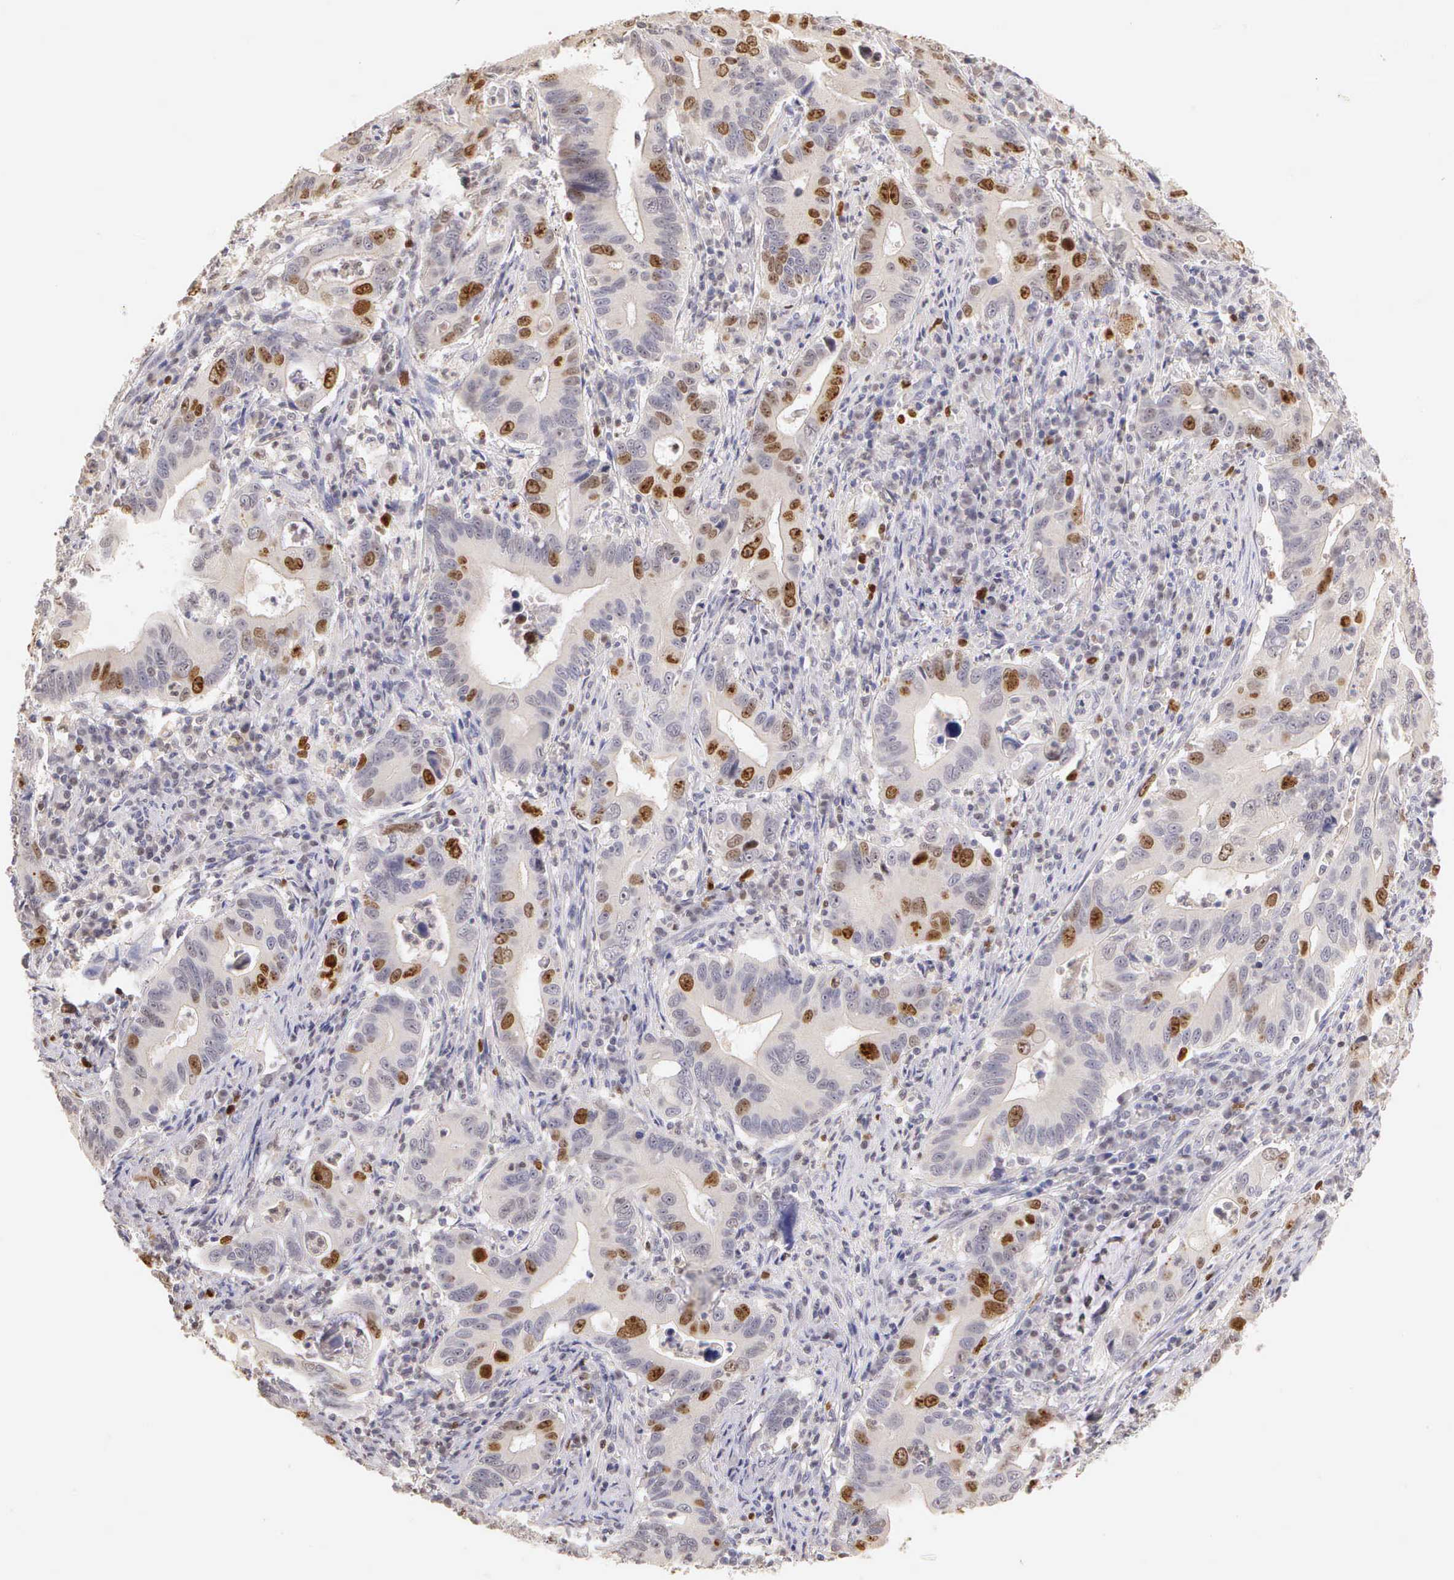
{"staining": {"intensity": "moderate", "quantity": "25%-75%", "location": "nuclear"}, "tissue": "stomach cancer", "cell_type": "Tumor cells", "image_type": "cancer", "snomed": [{"axis": "morphology", "description": "Adenocarcinoma, NOS"}, {"axis": "topography", "description": "Stomach, upper"}], "caption": "IHC histopathology image of stomach adenocarcinoma stained for a protein (brown), which shows medium levels of moderate nuclear staining in approximately 25%-75% of tumor cells.", "gene": "MKI67", "patient": {"sex": "male", "age": 63}}